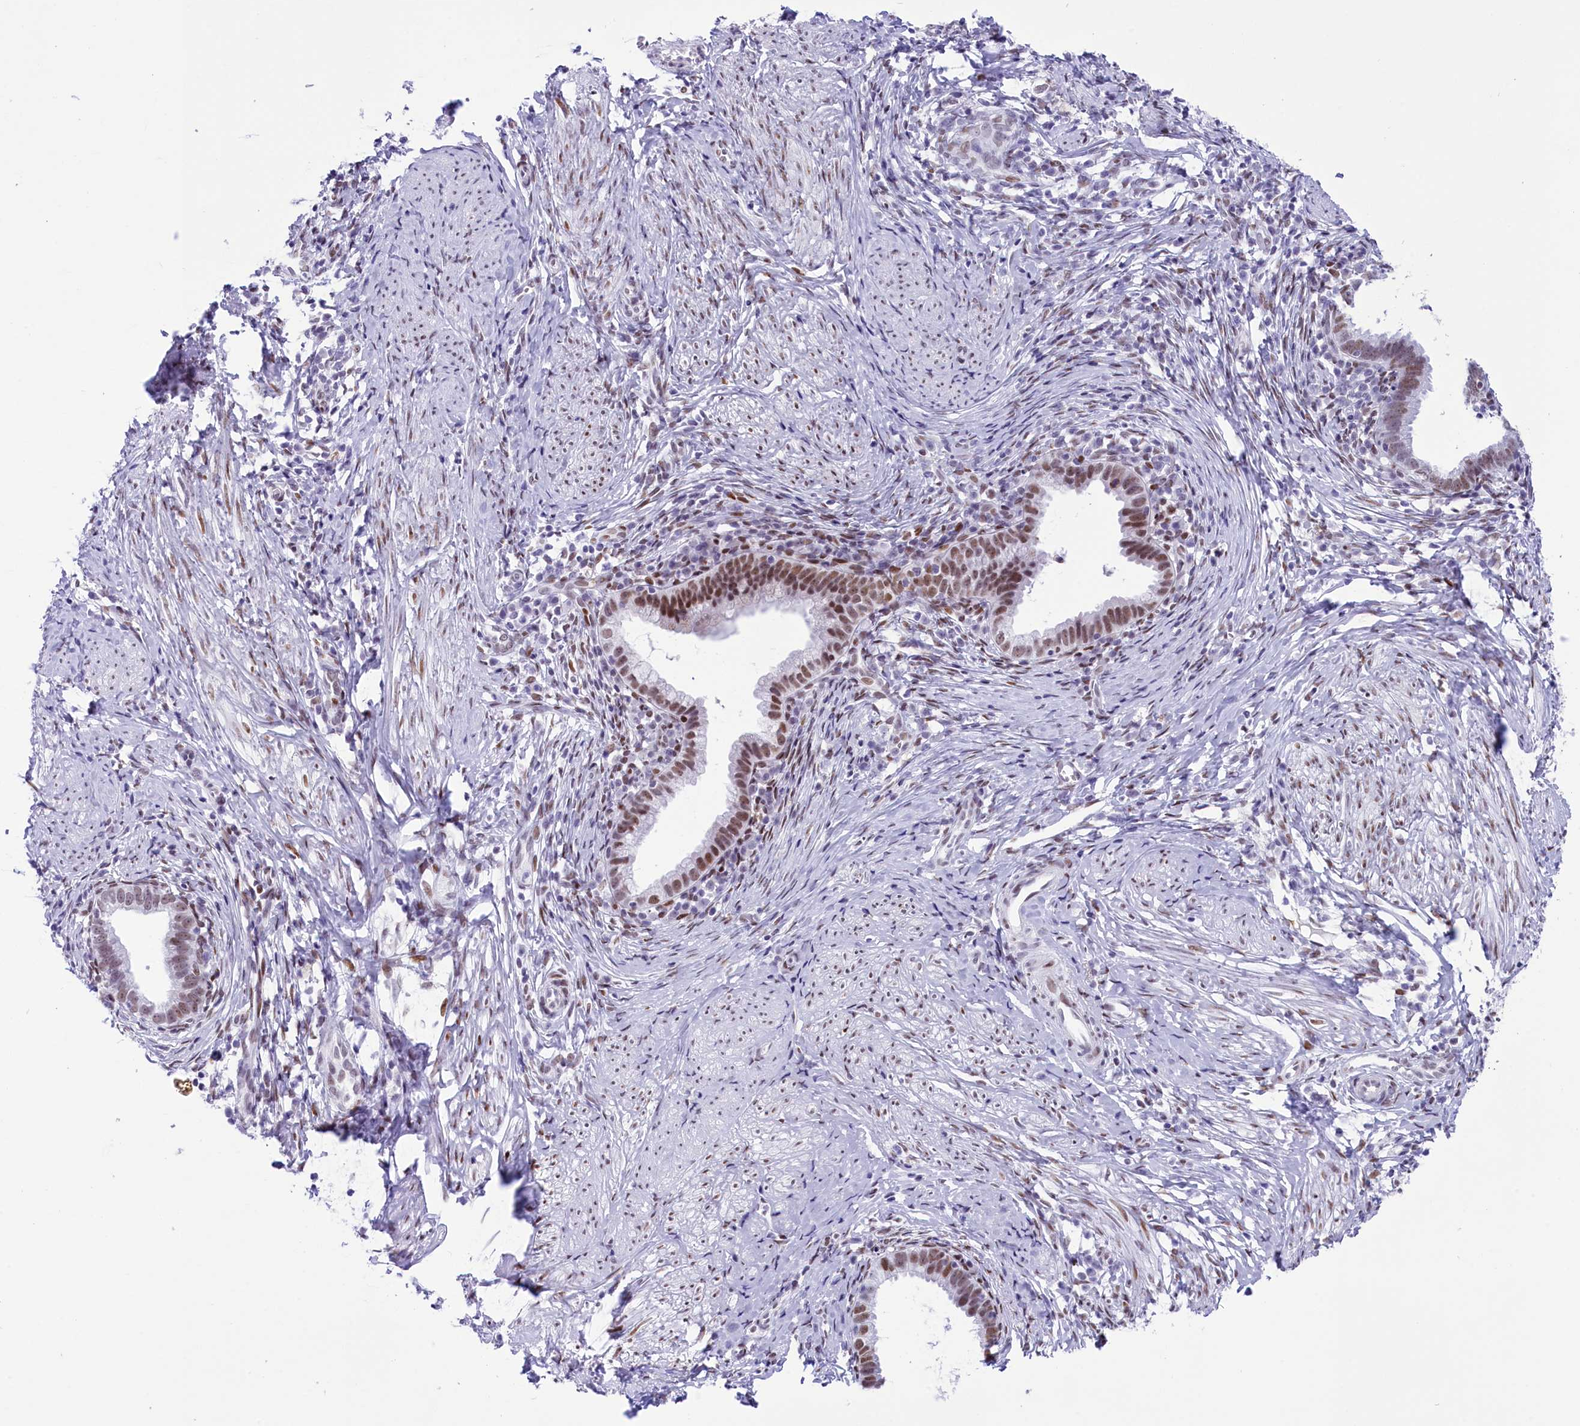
{"staining": {"intensity": "strong", "quantity": ">75%", "location": "nuclear"}, "tissue": "cervical cancer", "cell_type": "Tumor cells", "image_type": "cancer", "snomed": [{"axis": "morphology", "description": "Adenocarcinoma, NOS"}, {"axis": "topography", "description": "Cervix"}], "caption": "Human cervical adenocarcinoma stained for a protein (brown) reveals strong nuclear positive expression in about >75% of tumor cells.", "gene": "RPS6KB1", "patient": {"sex": "female", "age": 36}}